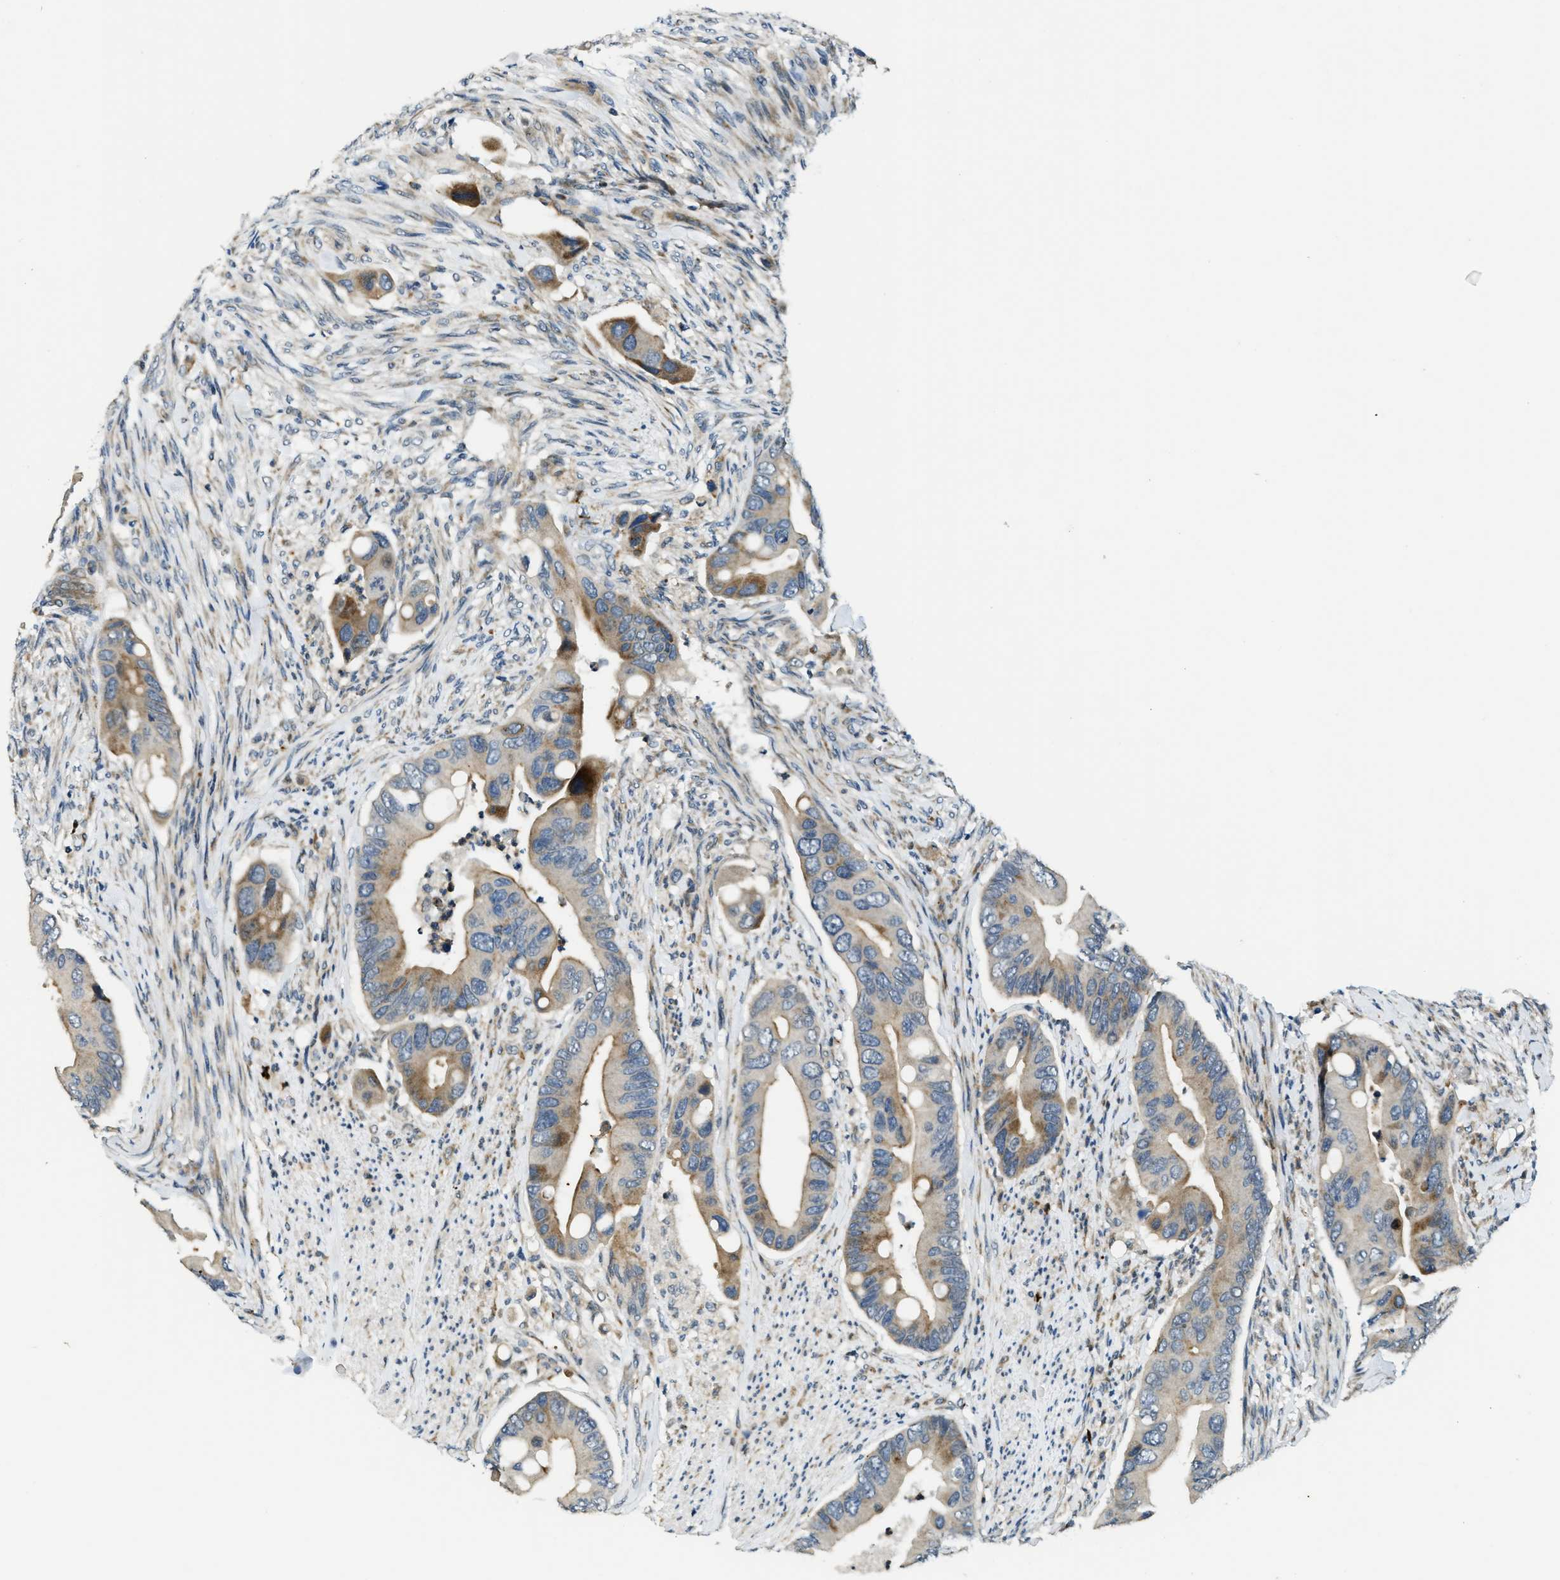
{"staining": {"intensity": "moderate", "quantity": ">75%", "location": "cytoplasmic/membranous"}, "tissue": "colorectal cancer", "cell_type": "Tumor cells", "image_type": "cancer", "snomed": [{"axis": "morphology", "description": "Adenocarcinoma, NOS"}, {"axis": "topography", "description": "Rectum"}], "caption": "Protein expression analysis of colorectal cancer demonstrates moderate cytoplasmic/membranous positivity in about >75% of tumor cells.", "gene": "HERC2", "patient": {"sex": "female", "age": 57}}